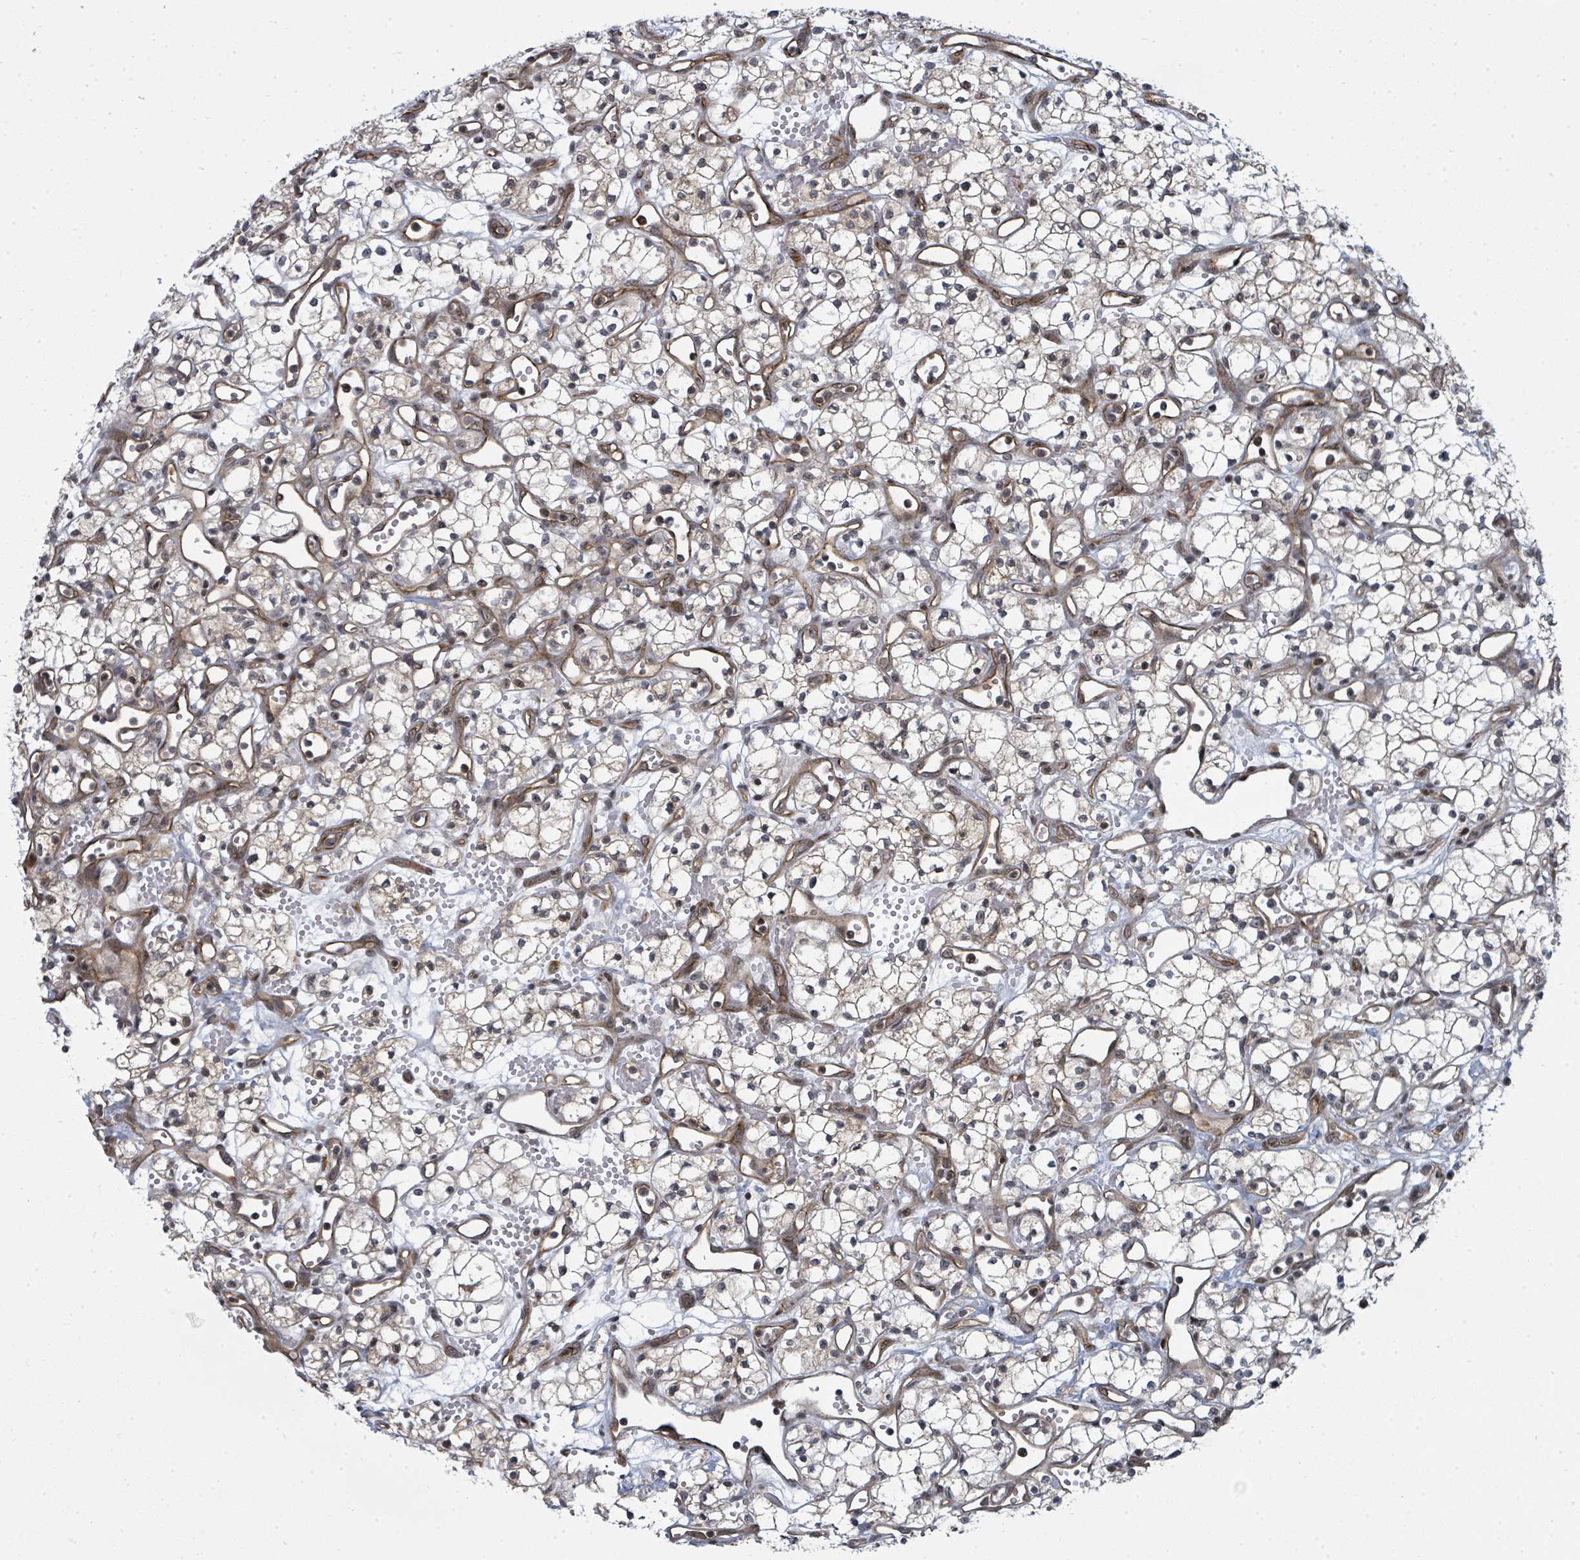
{"staining": {"intensity": "weak", "quantity": "<25%", "location": "cytoplasmic/membranous"}, "tissue": "renal cancer", "cell_type": "Tumor cells", "image_type": "cancer", "snomed": [{"axis": "morphology", "description": "Adenocarcinoma, NOS"}, {"axis": "topography", "description": "Kidney"}], "caption": "There is no significant staining in tumor cells of renal cancer. The staining is performed using DAB brown chromogen with nuclei counter-stained in using hematoxylin.", "gene": "PSMG2", "patient": {"sex": "male", "age": 59}}